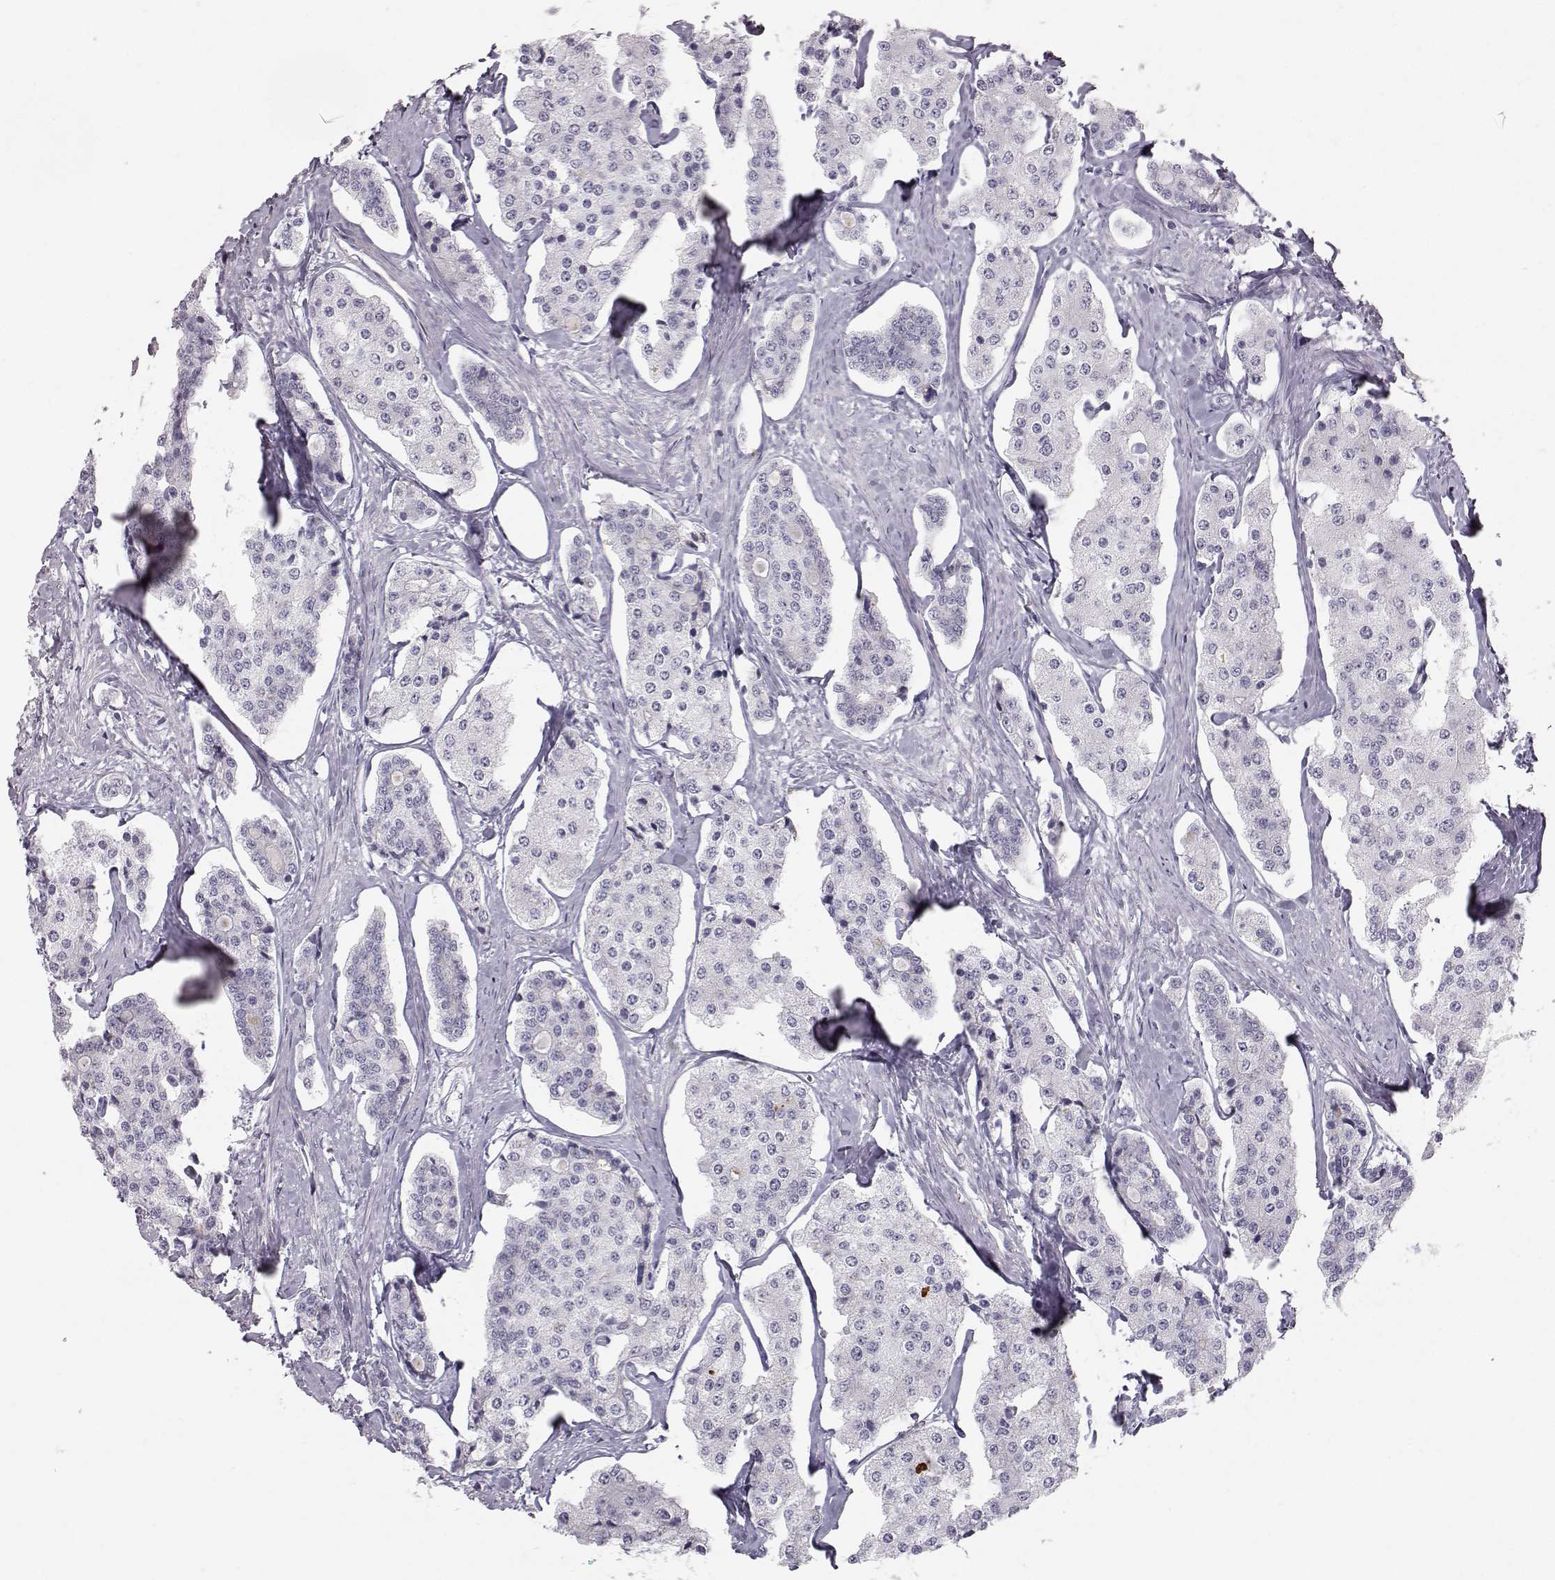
{"staining": {"intensity": "negative", "quantity": "none", "location": "none"}, "tissue": "carcinoid", "cell_type": "Tumor cells", "image_type": "cancer", "snomed": [{"axis": "morphology", "description": "Carcinoid, malignant, NOS"}, {"axis": "topography", "description": "Small intestine"}], "caption": "This is a photomicrograph of immunohistochemistry staining of carcinoid, which shows no expression in tumor cells. (DAB (3,3'-diaminobenzidine) immunohistochemistry (IHC) visualized using brightfield microscopy, high magnification).", "gene": "KRTAP16-1", "patient": {"sex": "female", "age": 65}}